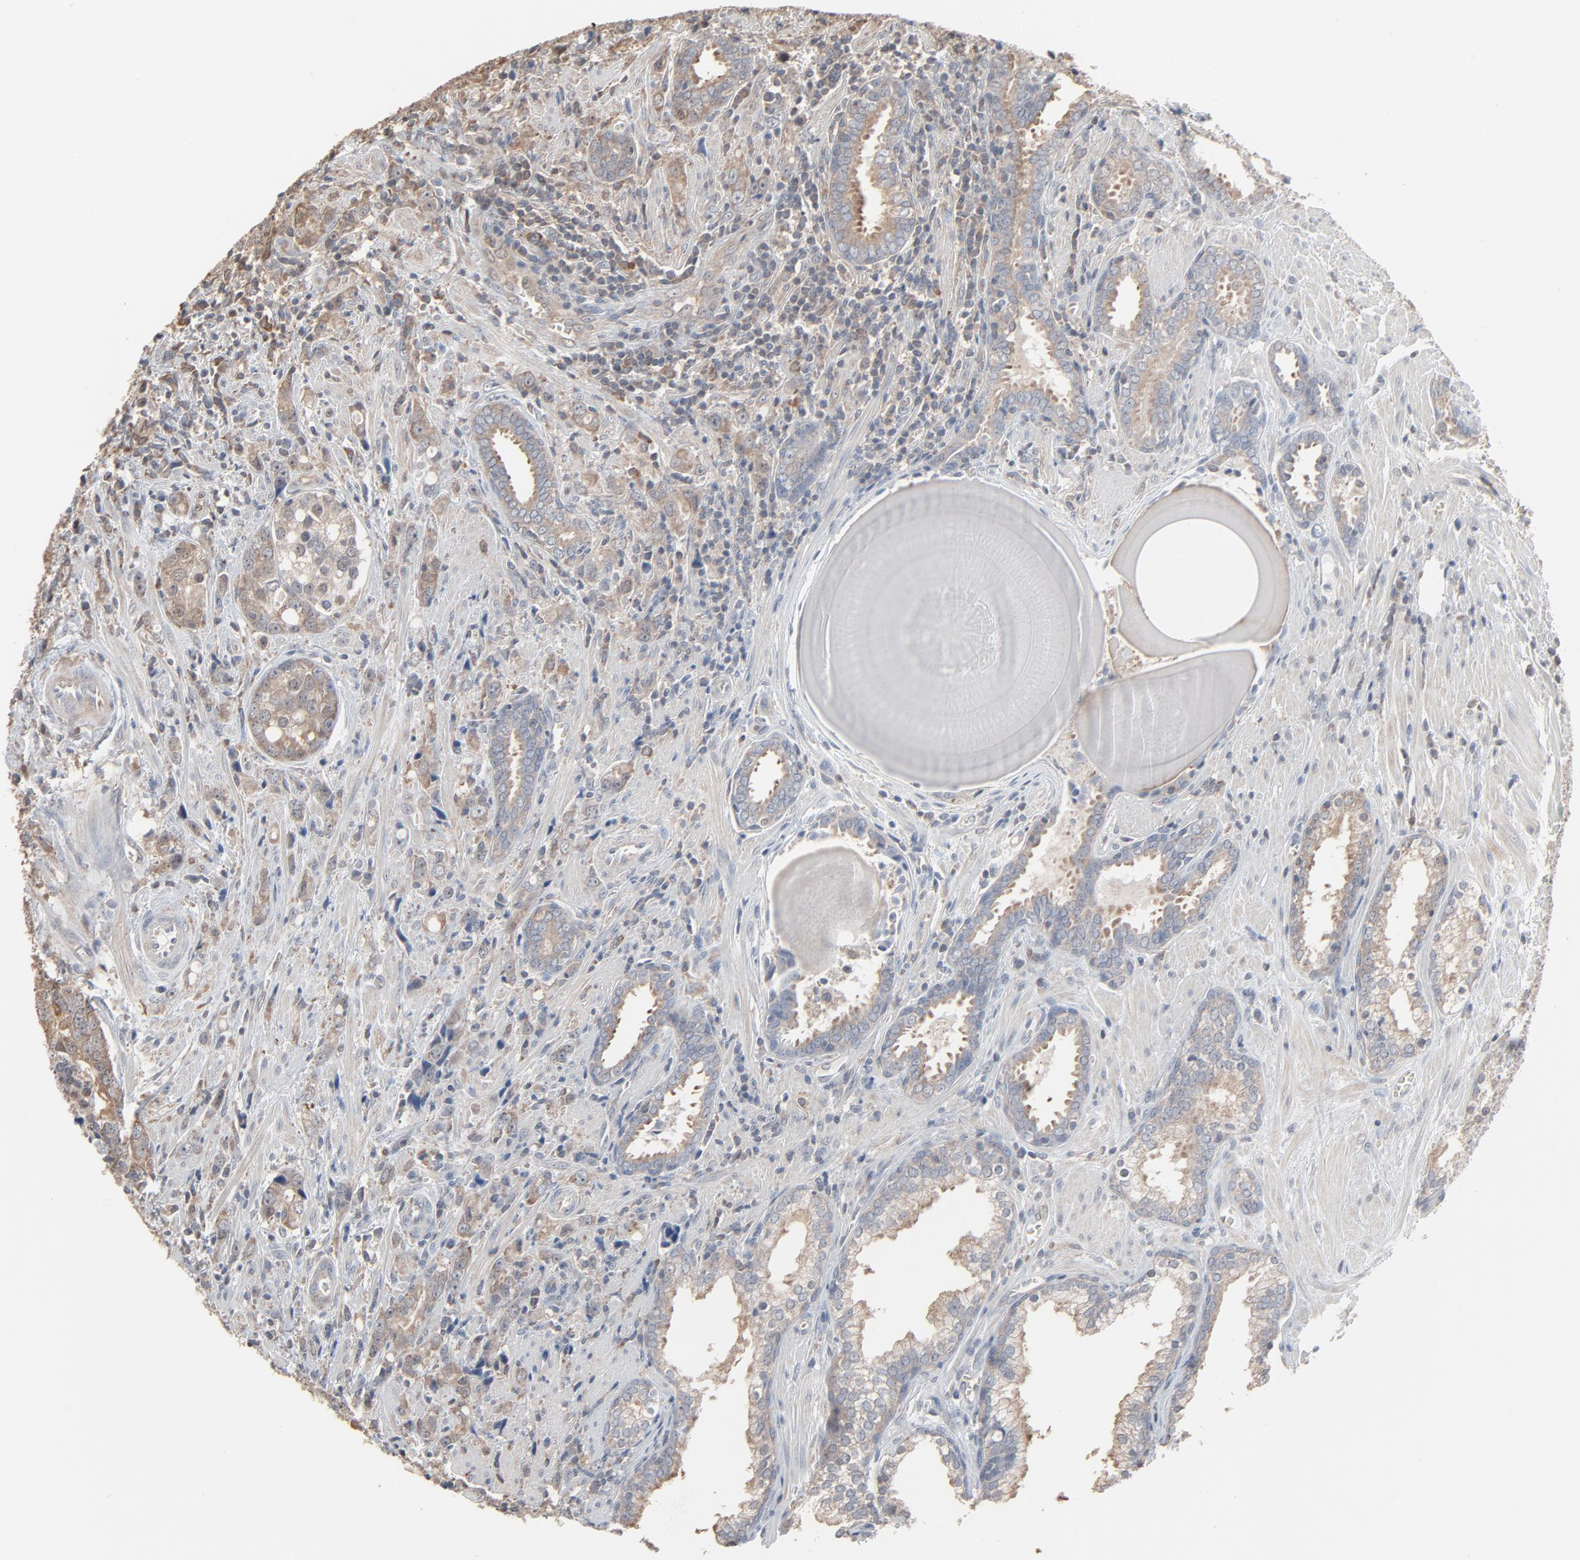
{"staining": {"intensity": "weak", "quantity": ">75%", "location": "cytoplasmic/membranous"}, "tissue": "prostate cancer", "cell_type": "Tumor cells", "image_type": "cancer", "snomed": [{"axis": "morphology", "description": "Adenocarcinoma, High grade"}, {"axis": "topography", "description": "Prostate"}], "caption": "Tumor cells demonstrate low levels of weak cytoplasmic/membranous staining in about >75% of cells in prostate cancer.", "gene": "CCT5", "patient": {"sex": "male", "age": 71}}